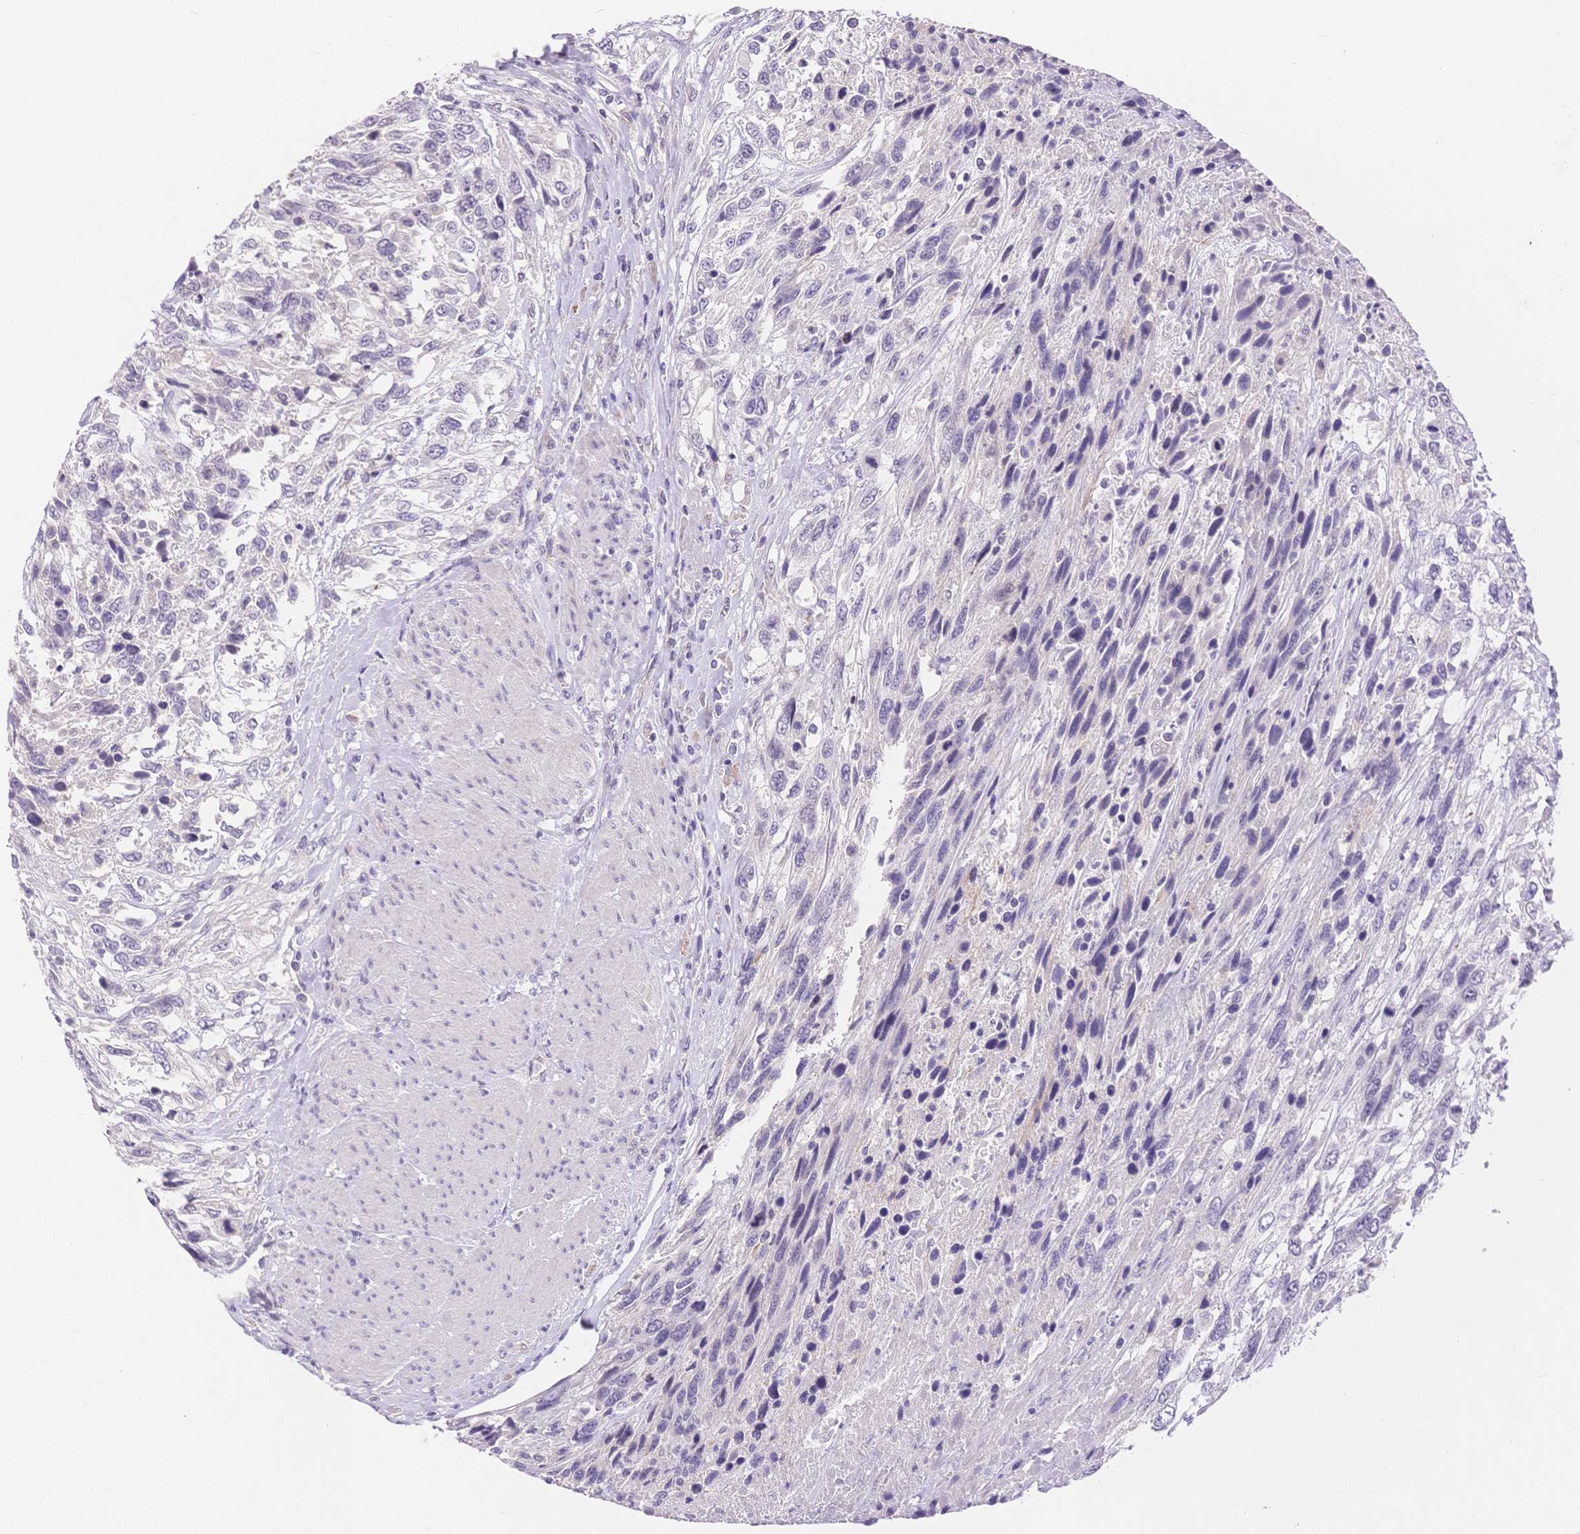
{"staining": {"intensity": "negative", "quantity": "none", "location": "none"}, "tissue": "urothelial cancer", "cell_type": "Tumor cells", "image_type": "cancer", "snomed": [{"axis": "morphology", "description": "Urothelial carcinoma, High grade"}, {"axis": "topography", "description": "Urinary bladder"}], "caption": "An immunohistochemistry (IHC) photomicrograph of urothelial carcinoma (high-grade) is shown. There is no staining in tumor cells of urothelial carcinoma (high-grade). The staining is performed using DAB brown chromogen with nuclei counter-stained in using hematoxylin.", "gene": "MYOM1", "patient": {"sex": "female", "age": 70}}